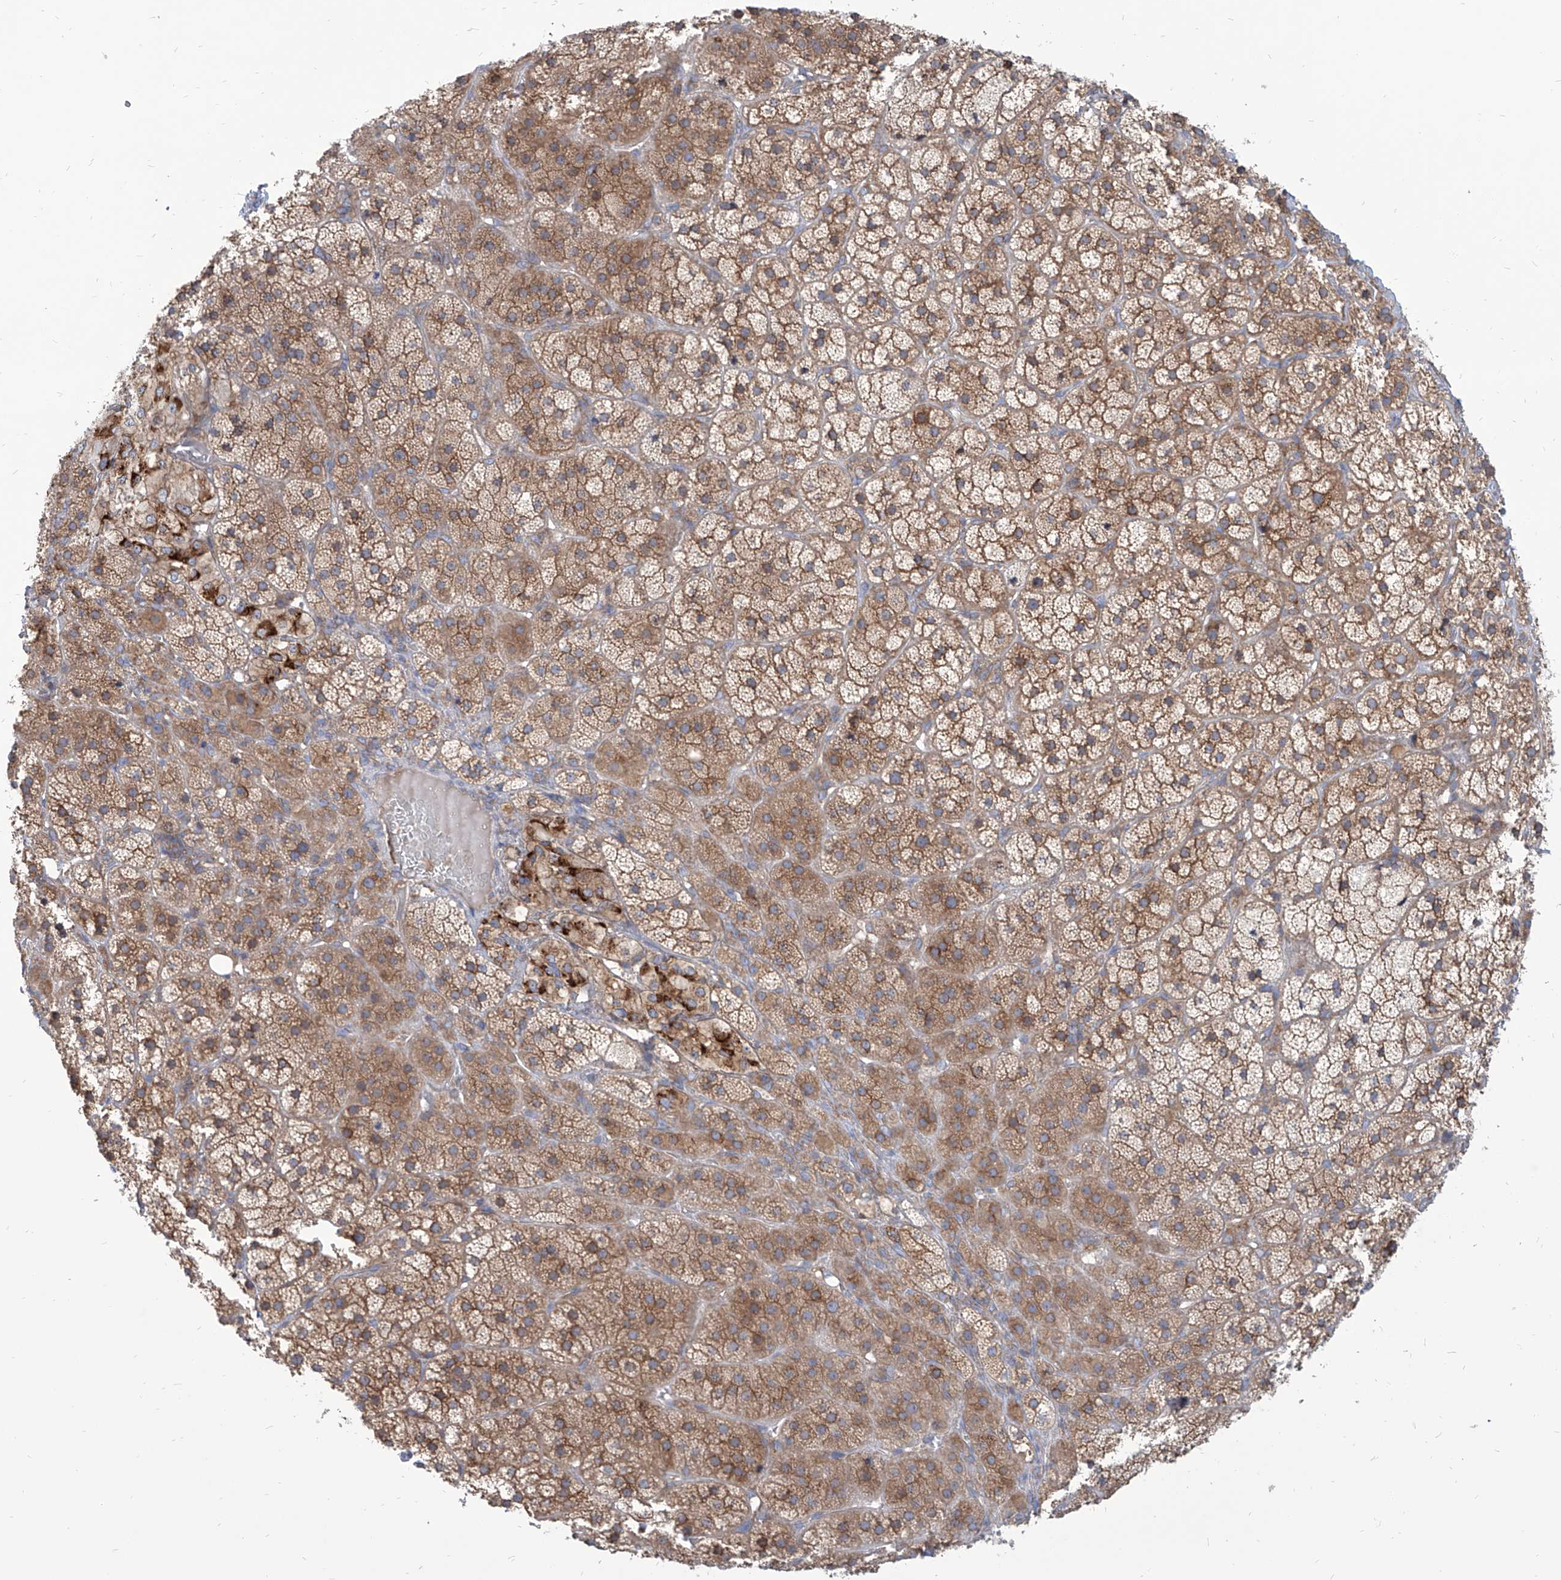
{"staining": {"intensity": "moderate", "quantity": ">75%", "location": "cytoplasmic/membranous"}, "tissue": "adrenal gland", "cell_type": "Glandular cells", "image_type": "normal", "snomed": [{"axis": "morphology", "description": "Normal tissue, NOS"}, {"axis": "topography", "description": "Adrenal gland"}], "caption": "Immunohistochemistry (IHC) image of unremarkable human adrenal gland stained for a protein (brown), which demonstrates medium levels of moderate cytoplasmic/membranous staining in about >75% of glandular cells.", "gene": "FAM83B", "patient": {"sex": "female", "age": 44}}